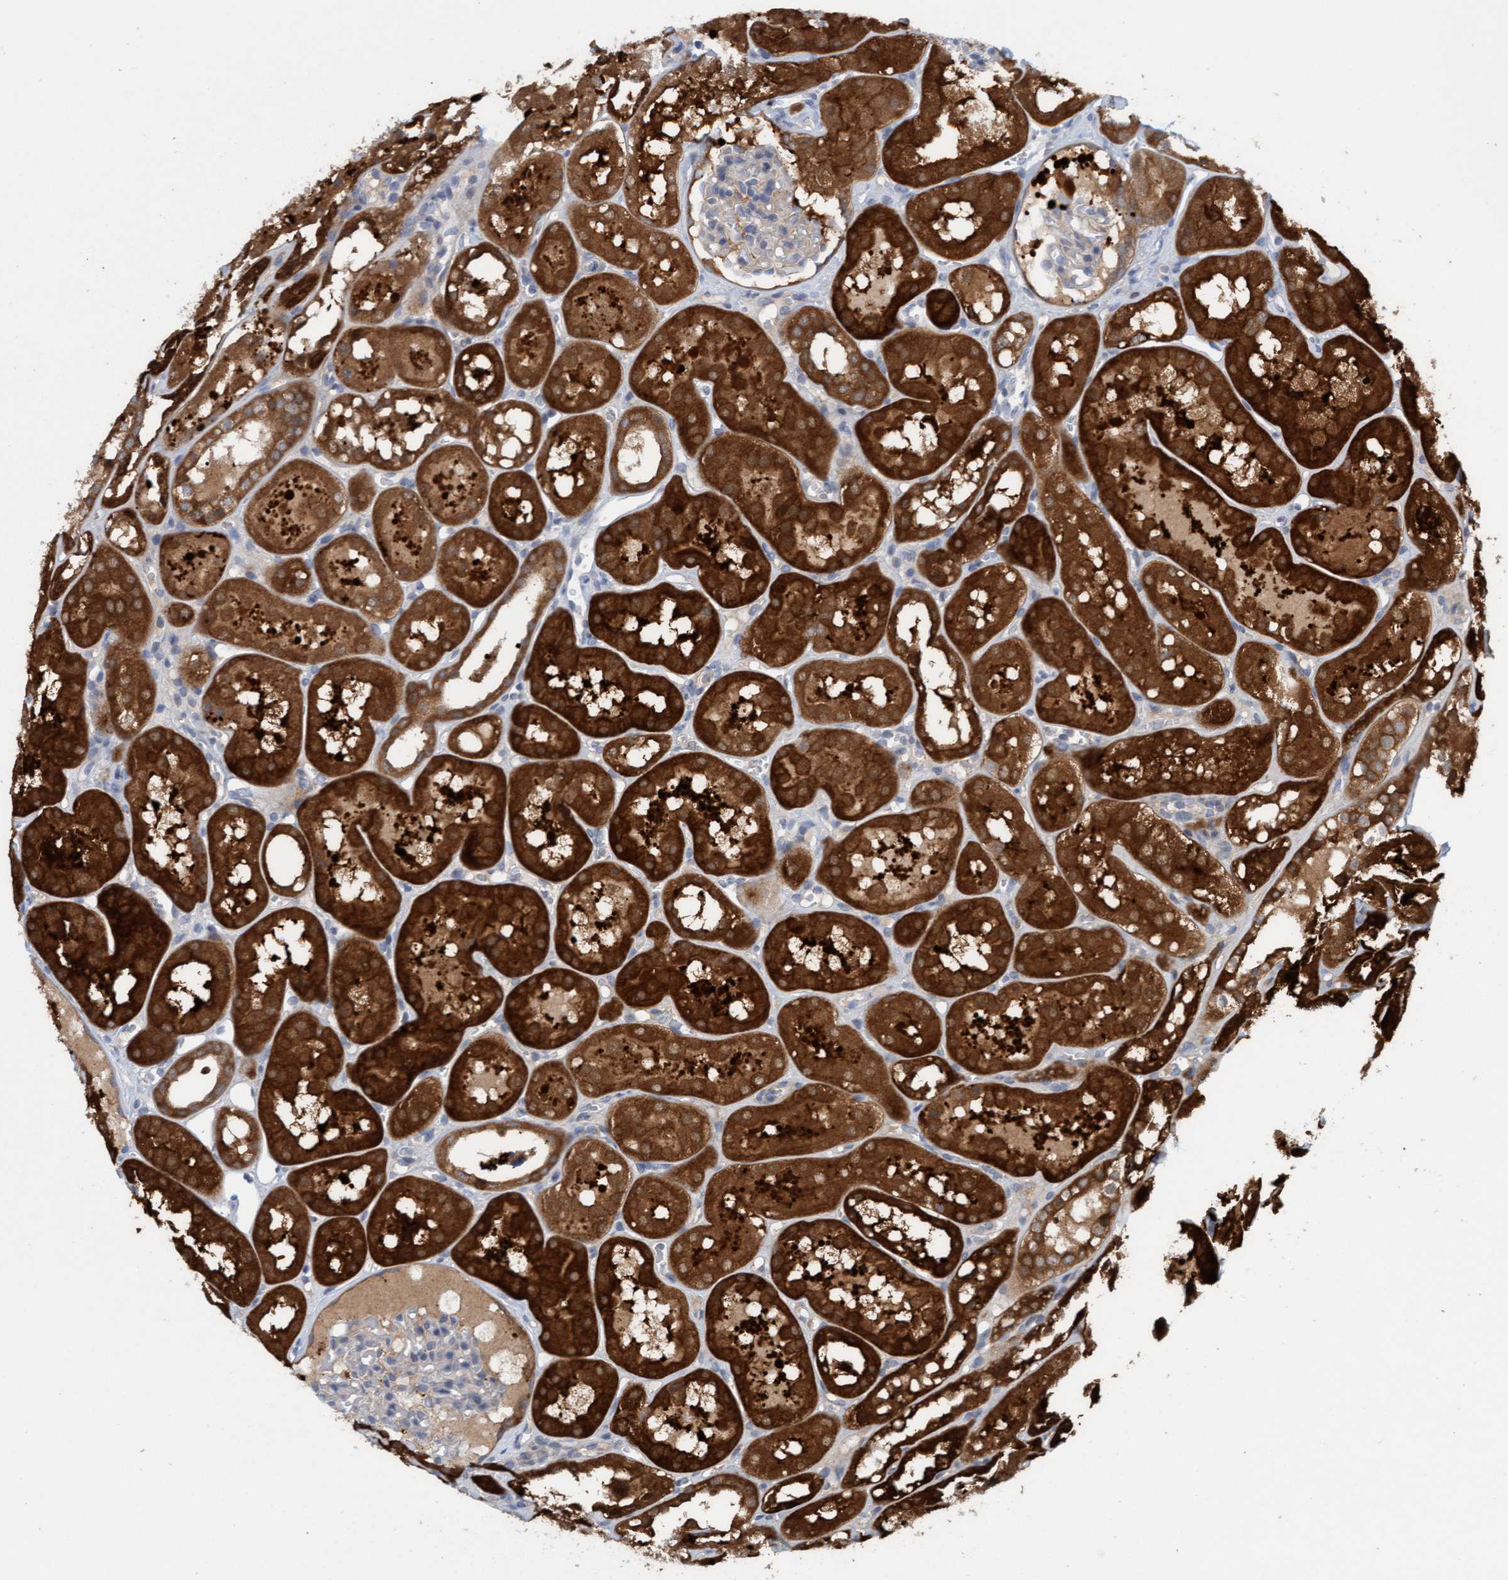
{"staining": {"intensity": "negative", "quantity": "none", "location": "none"}, "tissue": "kidney", "cell_type": "Cells in glomeruli", "image_type": "normal", "snomed": [{"axis": "morphology", "description": "Normal tissue, NOS"}, {"axis": "topography", "description": "Kidney"}, {"axis": "topography", "description": "Urinary bladder"}], "caption": "Protein analysis of unremarkable kidney exhibits no significant staining in cells in glomeruli. The staining was performed using DAB to visualize the protein expression in brown, while the nuclei were stained in blue with hematoxylin (Magnification: 20x).", "gene": "KLHL25", "patient": {"sex": "male", "age": 16}}